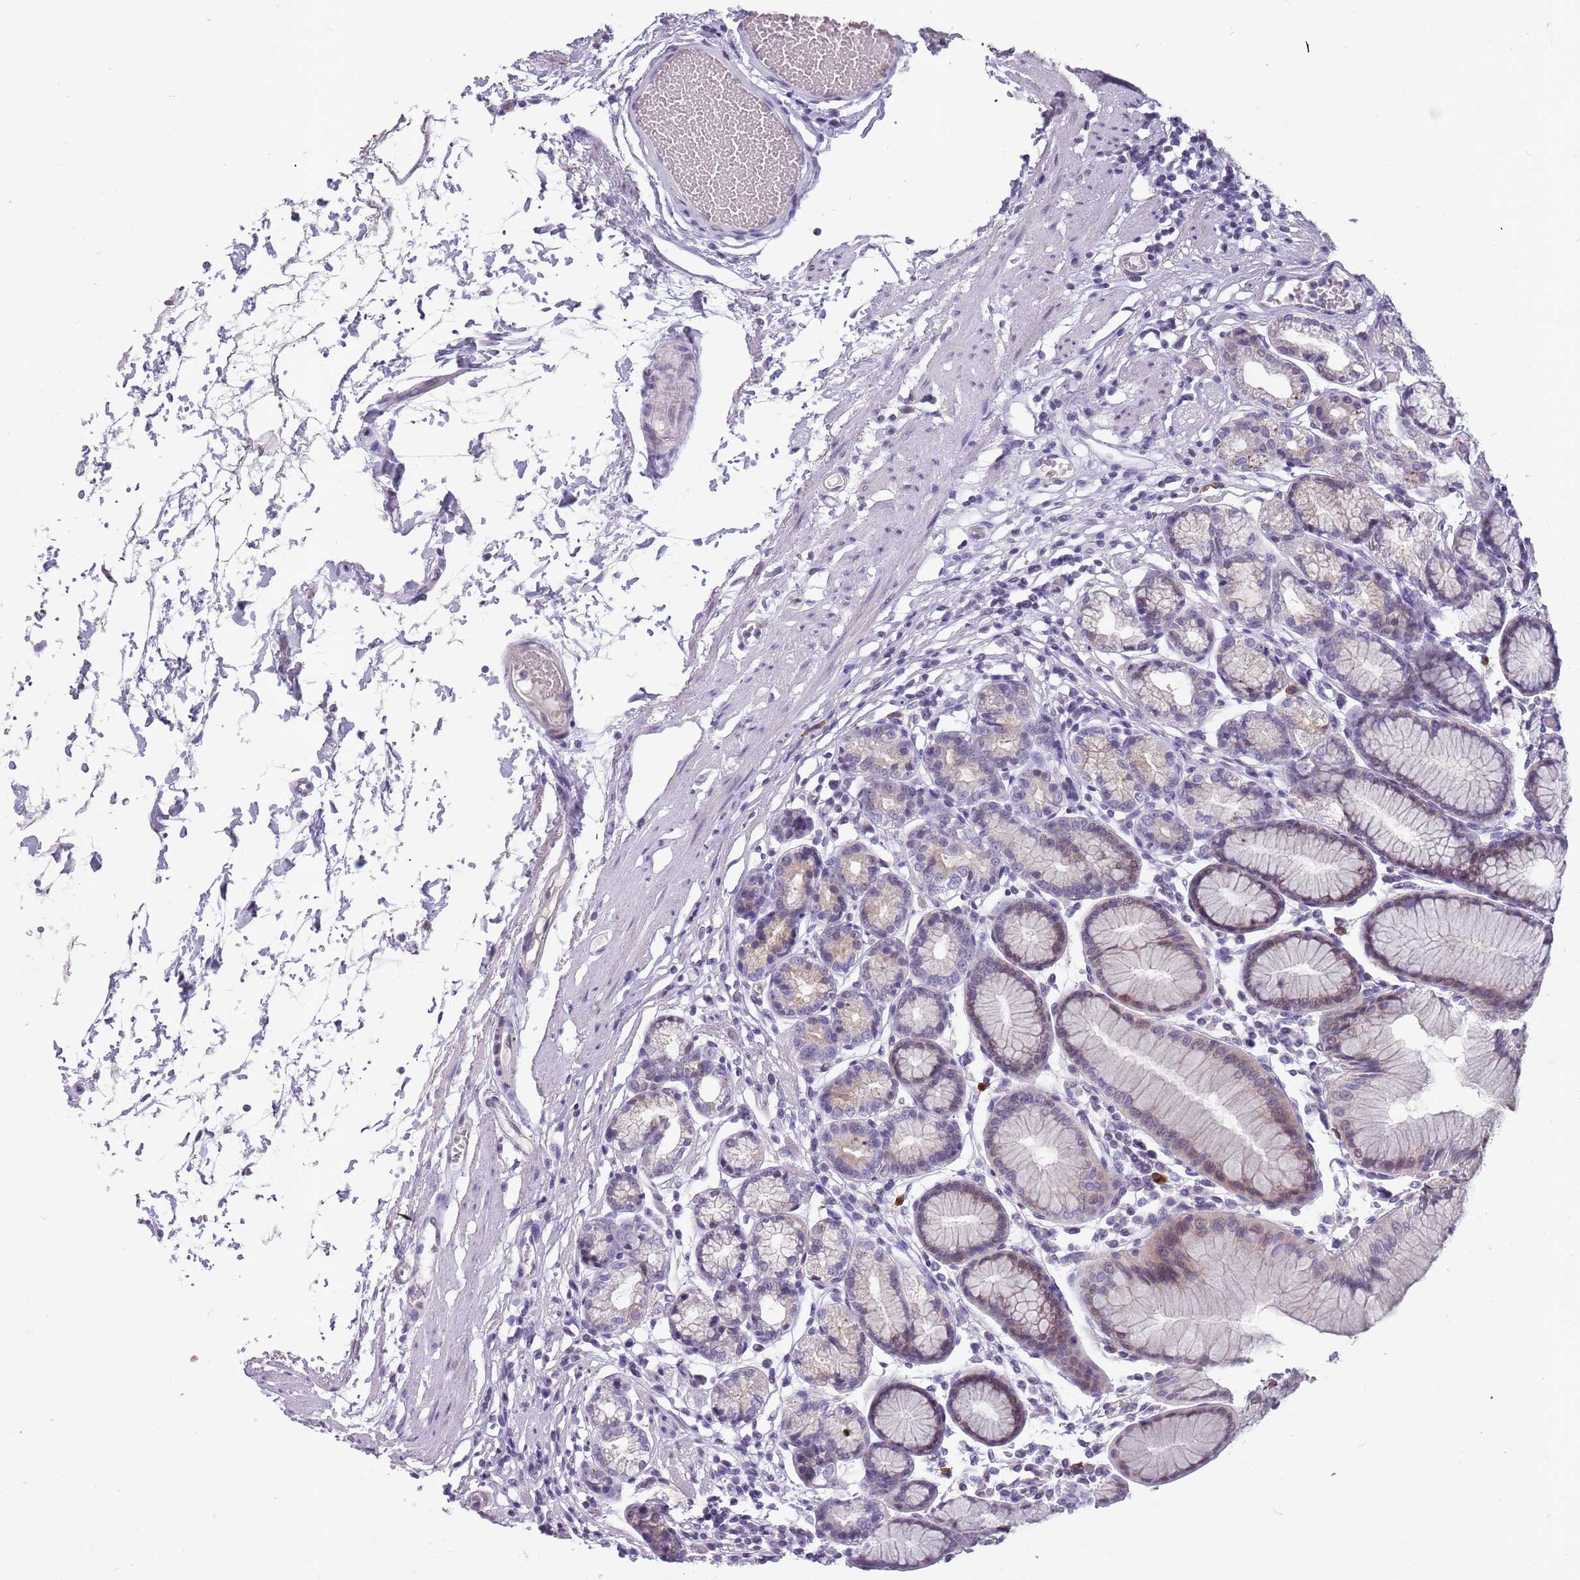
{"staining": {"intensity": "strong", "quantity": "<25%", "location": "cytoplasmic/membranous"}, "tissue": "stomach", "cell_type": "Glandular cells", "image_type": "normal", "snomed": [{"axis": "morphology", "description": "Normal tissue, NOS"}, {"axis": "topography", "description": "Stomach"}], "caption": "High-power microscopy captured an IHC histopathology image of benign stomach, revealing strong cytoplasmic/membranous expression in approximately <25% of glandular cells. The protein of interest is shown in brown color, while the nuclei are stained blue.", "gene": "NEK6", "patient": {"sex": "female", "age": 57}}